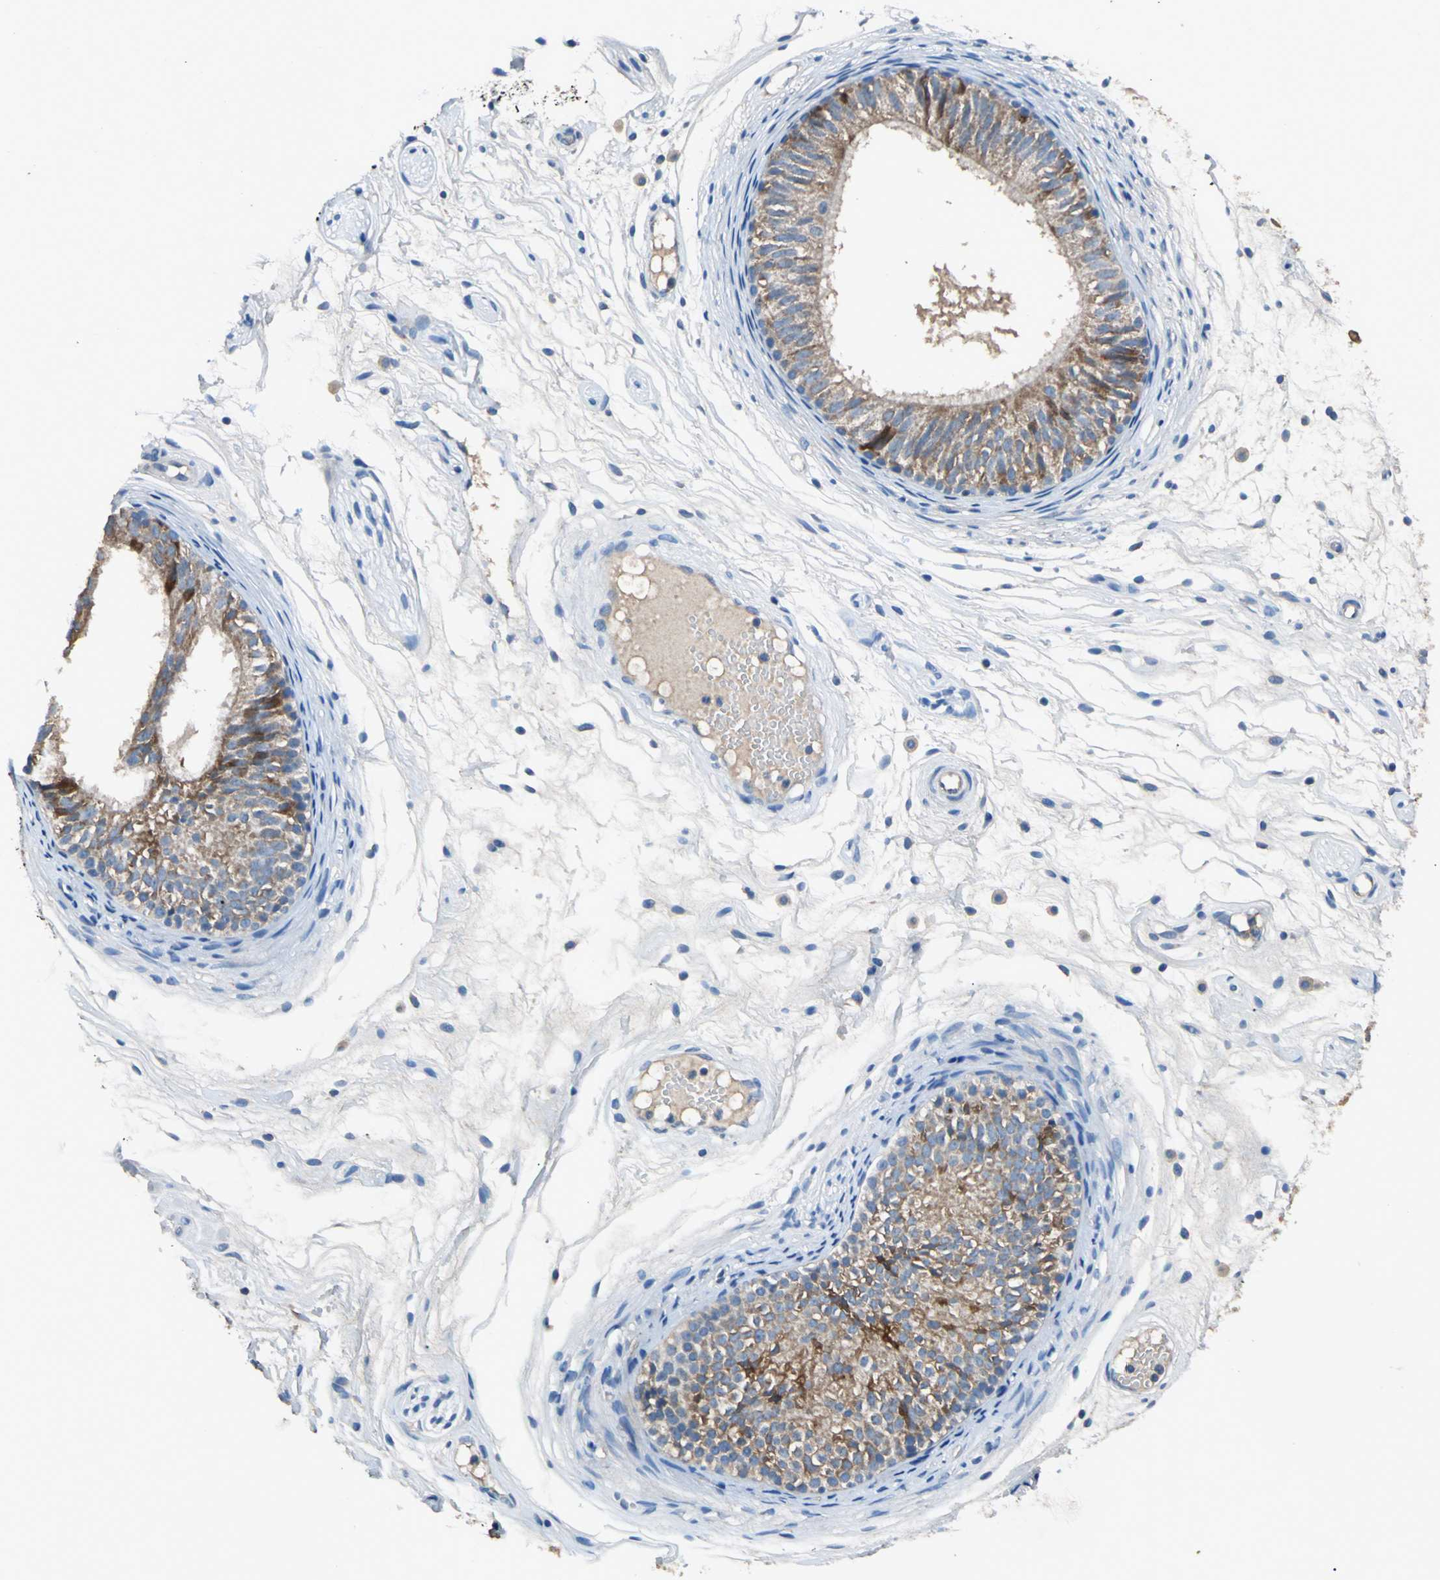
{"staining": {"intensity": "moderate", "quantity": ">75%", "location": "cytoplasmic/membranous"}, "tissue": "epididymis", "cell_type": "Glandular cells", "image_type": "normal", "snomed": [{"axis": "morphology", "description": "Normal tissue, NOS"}, {"axis": "morphology", "description": "Atrophy, NOS"}, {"axis": "topography", "description": "Testis"}, {"axis": "topography", "description": "Epididymis"}], "caption": "IHC of normal human epididymis demonstrates medium levels of moderate cytoplasmic/membranous expression in about >75% of glandular cells.", "gene": "HEPH", "patient": {"sex": "male", "age": 18}}